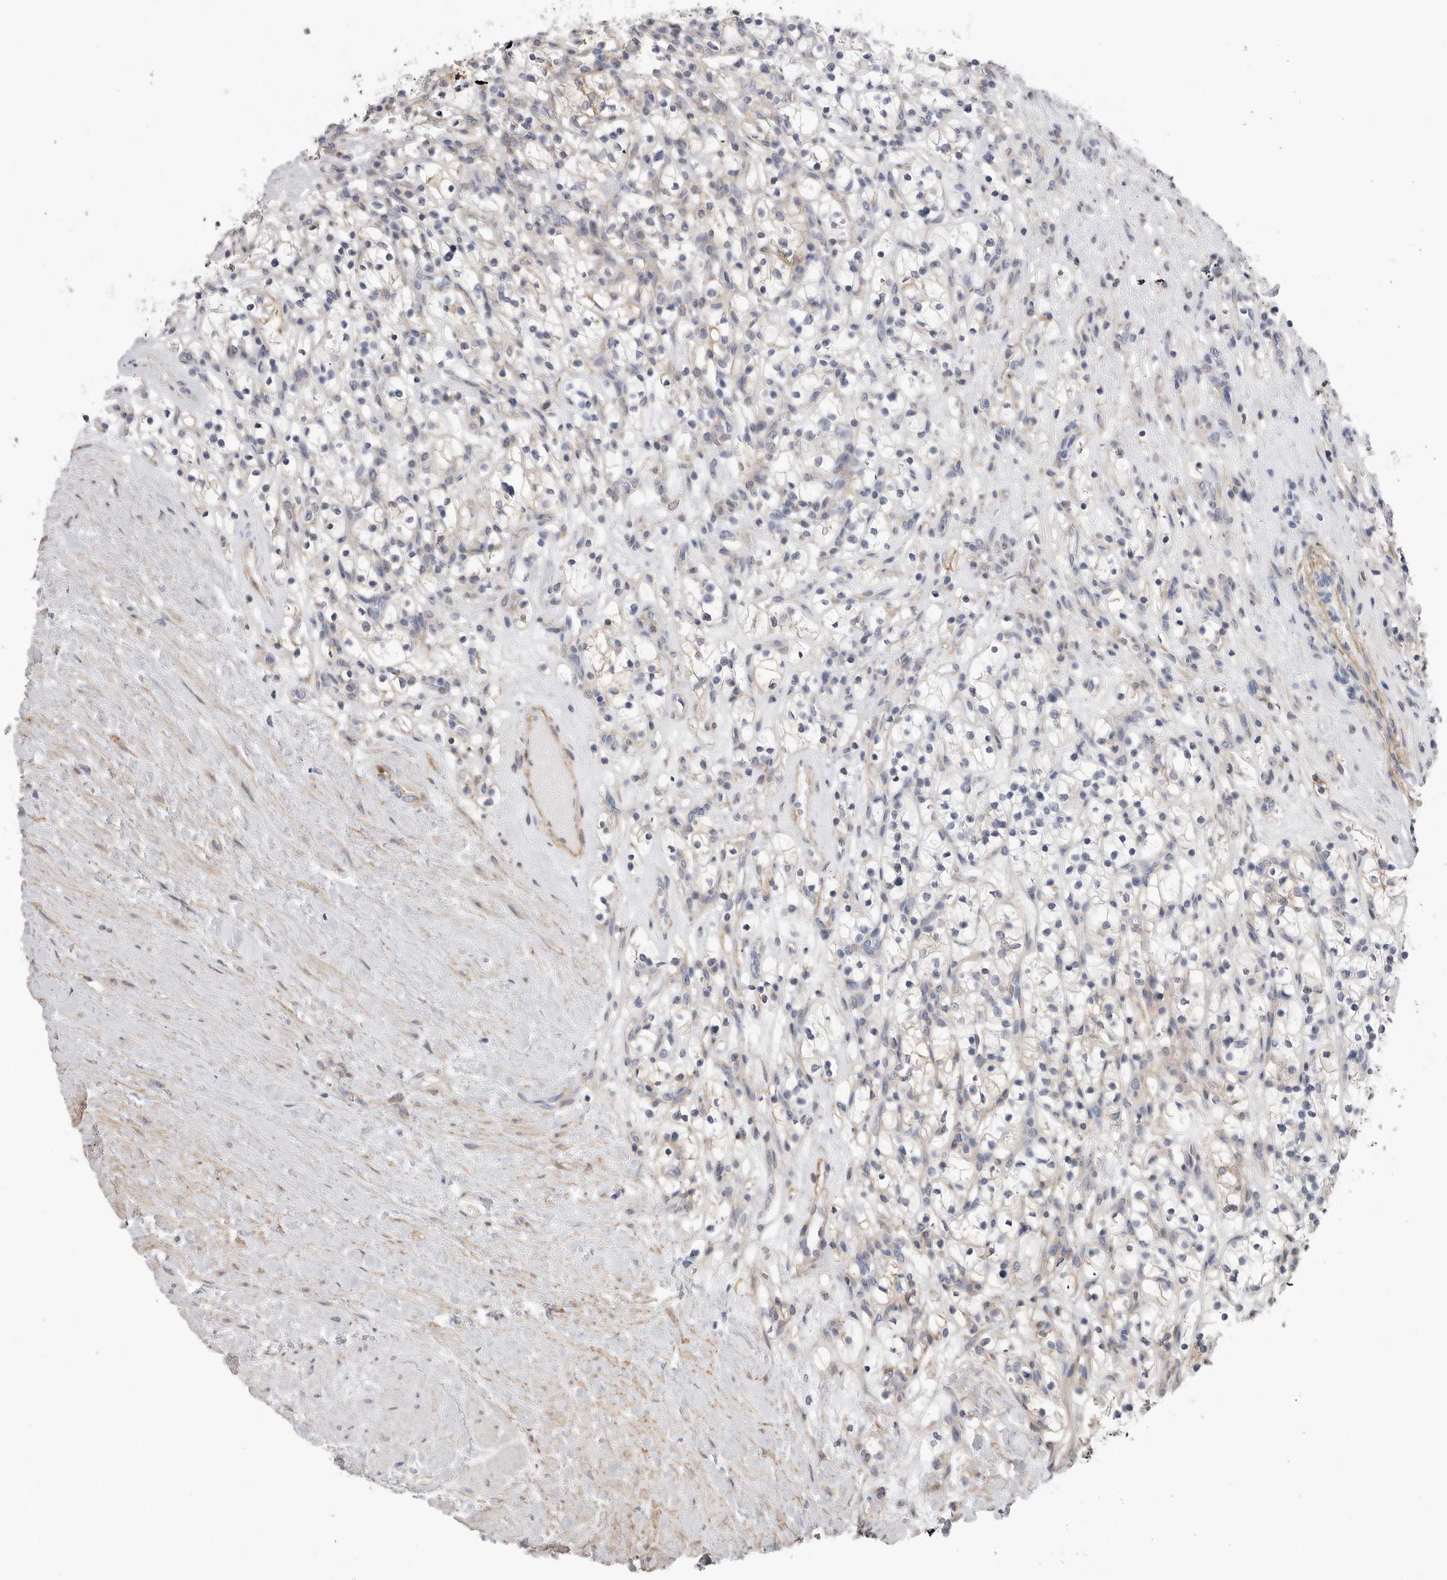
{"staining": {"intensity": "negative", "quantity": "none", "location": "none"}, "tissue": "renal cancer", "cell_type": "Tumor cells", "image_type": "cancer", "snomed": [{"axis": "morphology", "description": "Adenocarcinoma, NOS"}, {"axis": "topography", "description": "Kidney"}], "caption": "An IHC histopathology image of renal cancer is shown. There is no staining in tumor cells of renal cancer. (Brightfield microscopy of DAB (3,3'-diaminobenzidine) IHC at high magnification).", "gene": "AKAP12", "patient": {"sex": "female", "age": 57}}